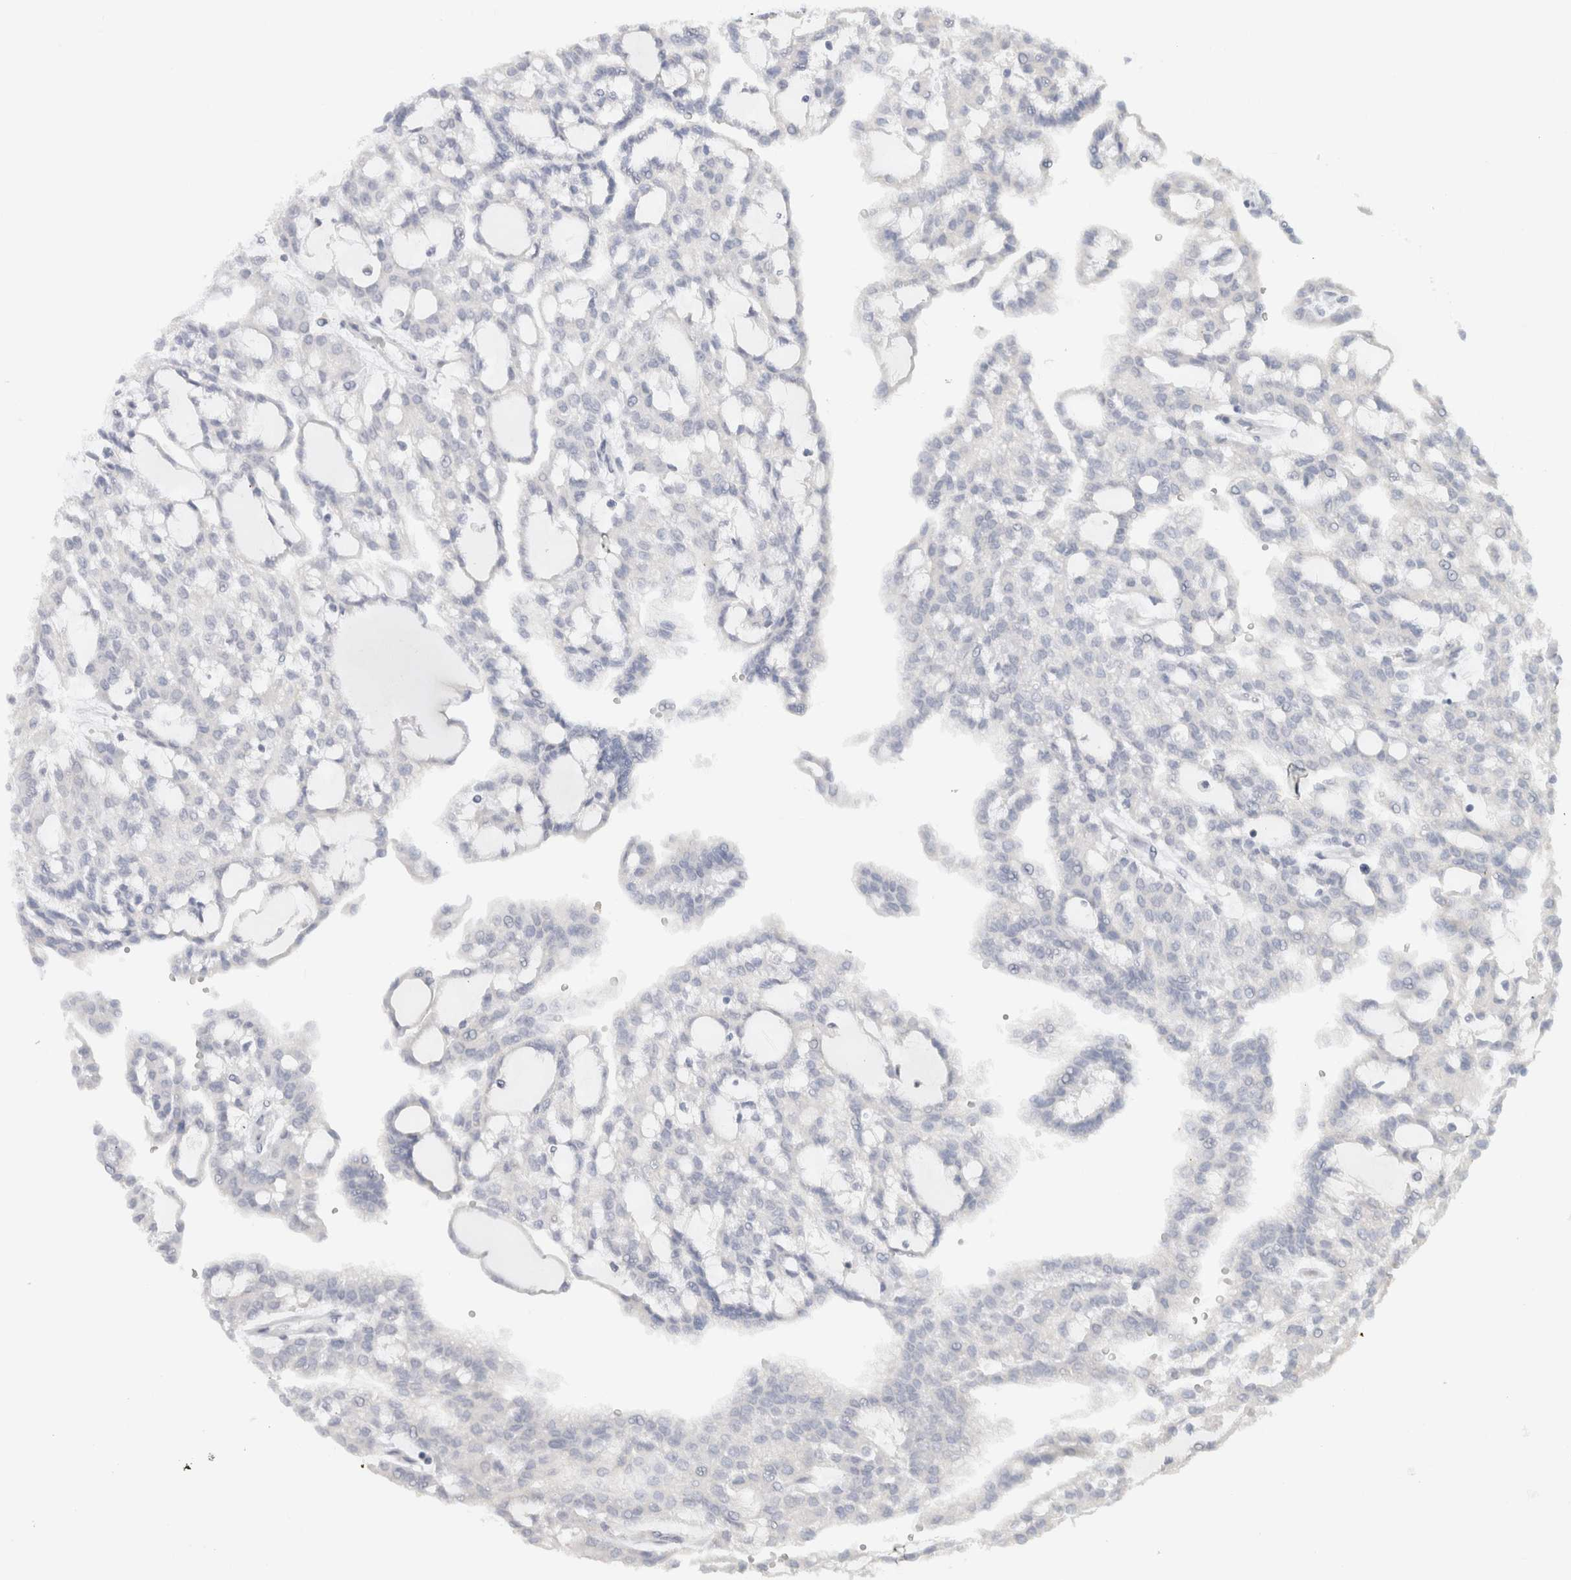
{"staining": {"intensity": "negative", "quantity": "none", "location": "none"}, "tissue": "renal cancer", "cell_type": "Tumor cells", "image_type": "cancer", "snomed": [{"axis": "morphology", "description": "Adenocarcinoma, NOS"}, {"axis": "topography", "description": "Kidney"}], "caption": "The photomicrograph displays no significant expression in tumor cells of adenocarcinoma (renal).", "gene": "CHRM4", "patient": {"sex": "male", "age": 63}}